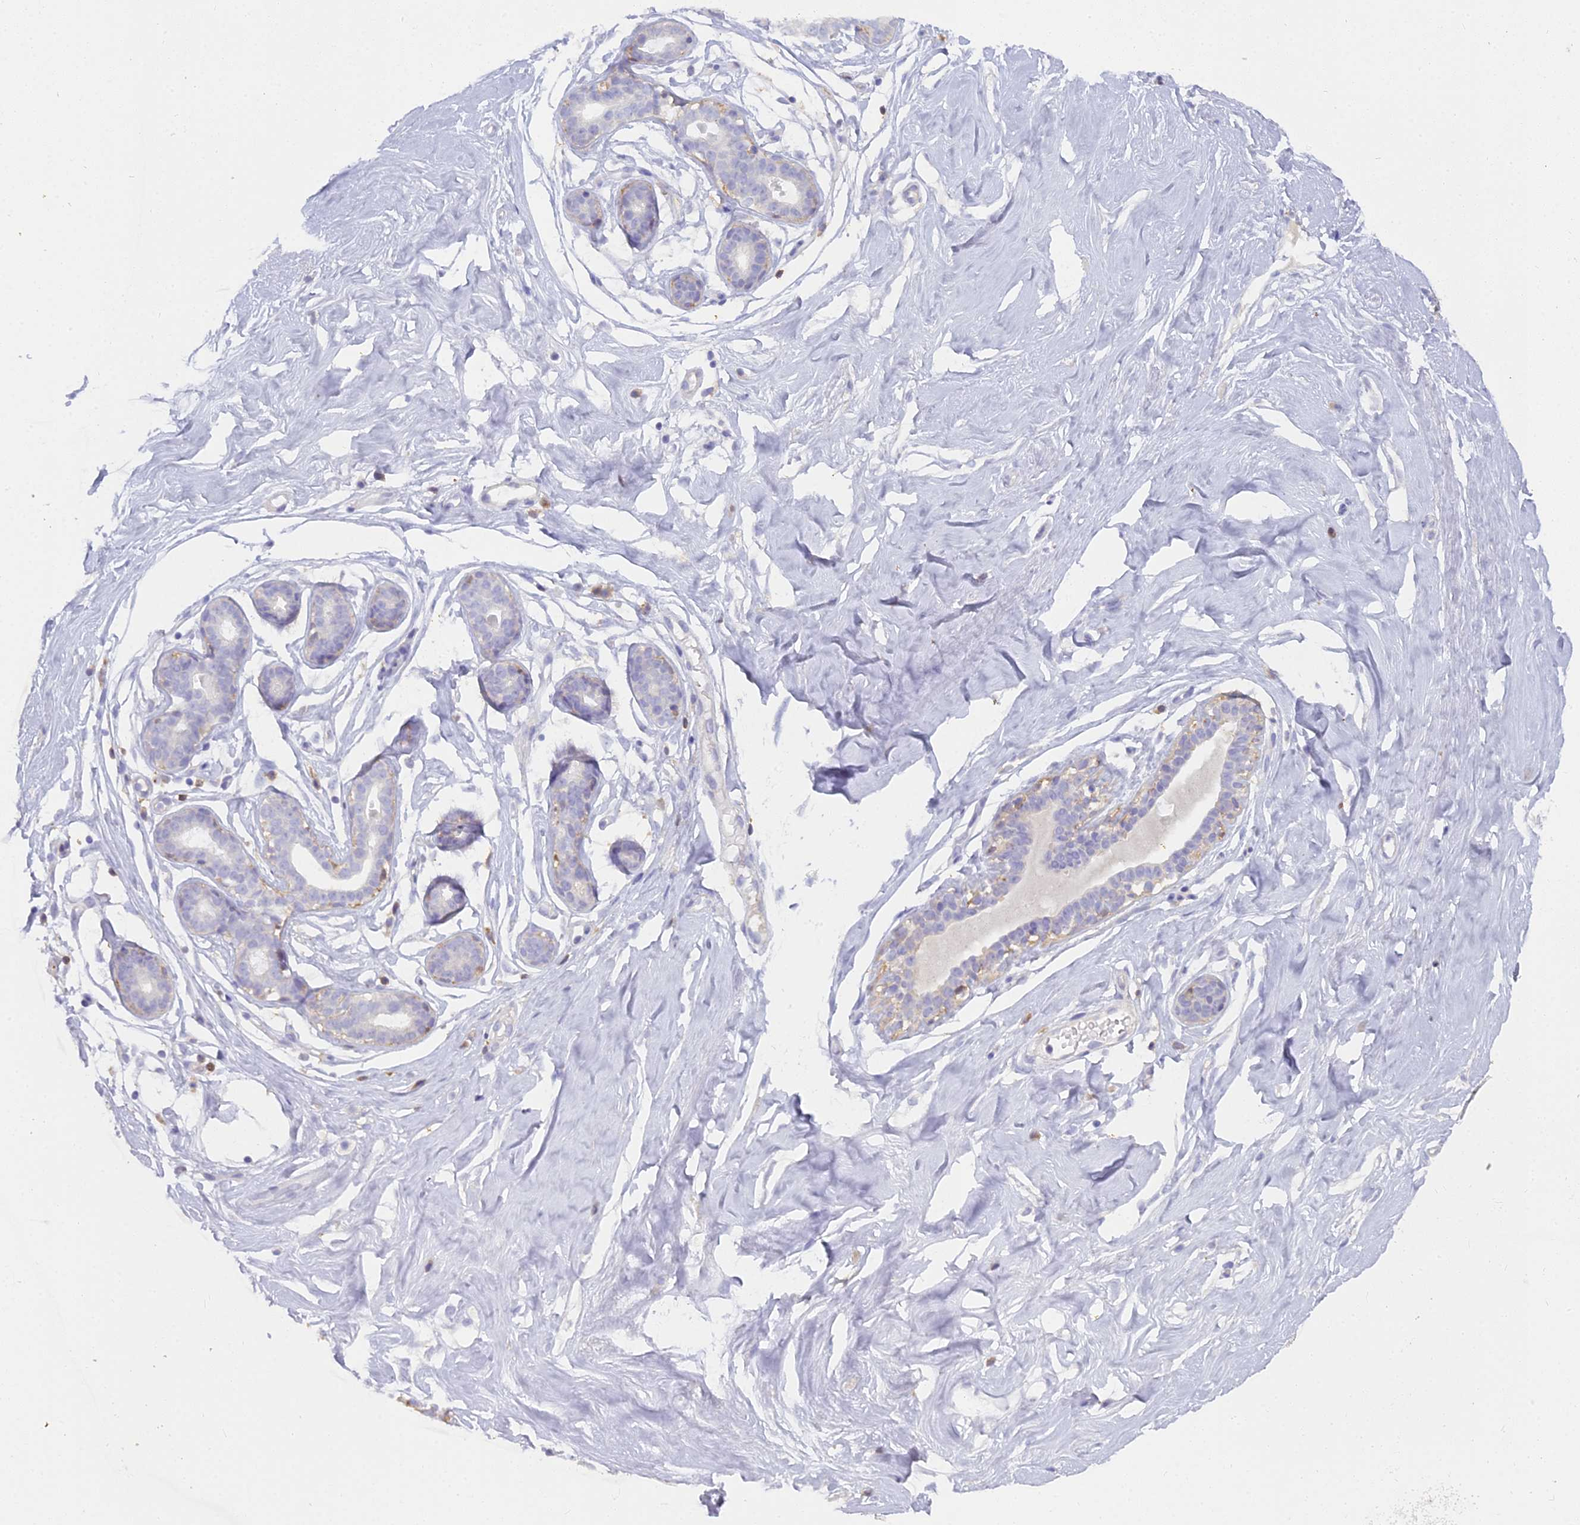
{"staining": {"intensity": "negative", "quantity": "none", "location": "none"}, "tissue": "breast", "cell_type": "Adipocytes", "image_type": "normal", "snomed": [{"axis": "morphology", "description": "Normal tissue, NOS"}, {"axis": "morphology", "description": "Adenoma, NOS"}, {"axis": "topography", "description": "Breast"}], "caption": "High magnification brightfield microscopy of unremarkable breast stained with DAB (3,3'-diaminobenzidine) (brown) and counterstained with hematoxylin (blue): adipocytes show no significant expression. The staining is performed using DAB (3,3'-diaminobenzidine) brown chromogen with nuclei counter-stained in using hematoxylin.", "gene": "BLNK", "patient": {"sex": "female", "age": 23}}